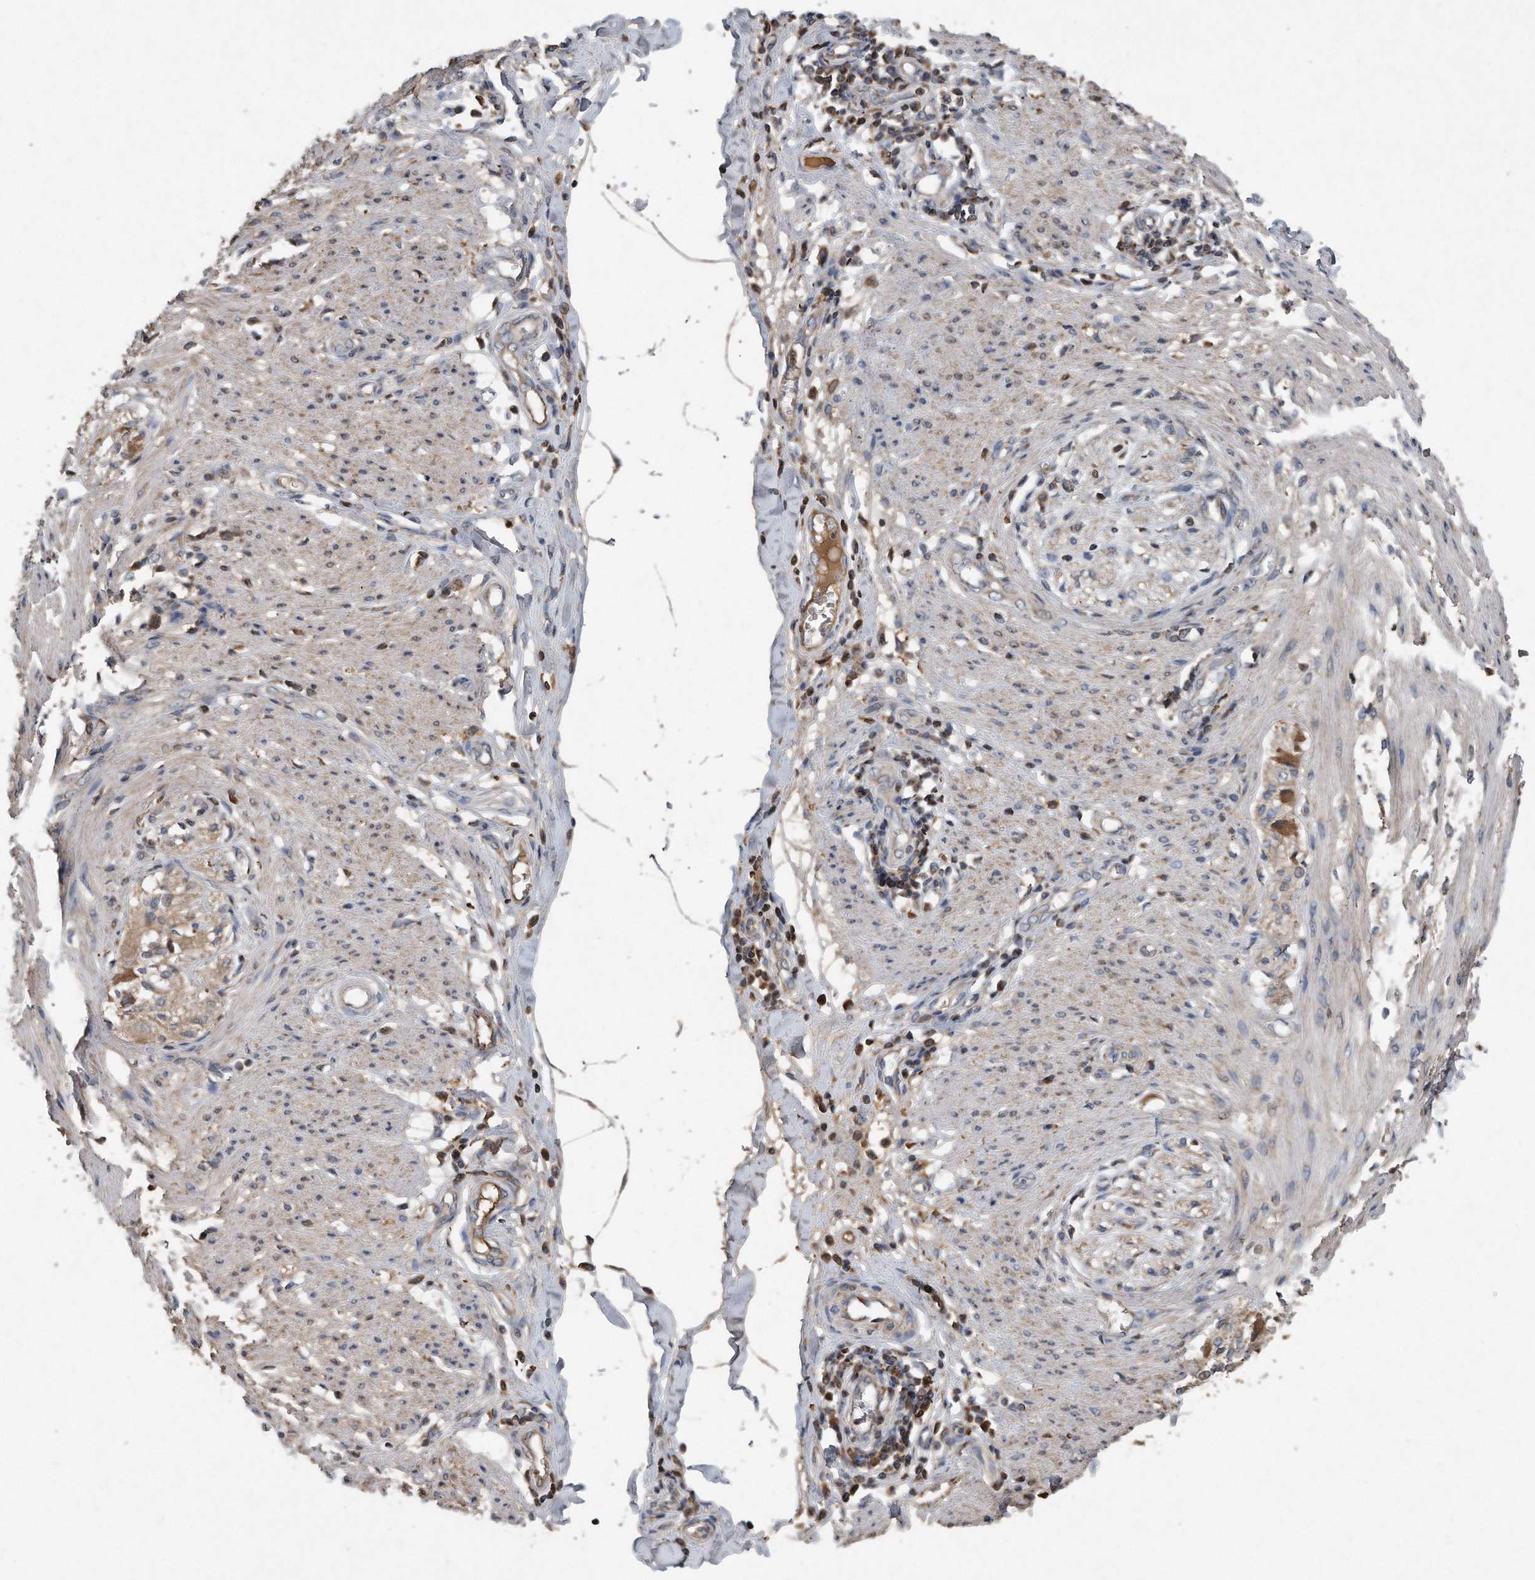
{"staining": {"intensity": "negative", "quantity": "none", "location": "none"}, "tissue": "smooth muscle", "cell_type": "Smooth muscle cells", "image_type": "normal", "snomed": [{"axis": "morphology", "description": "Normal tissue, NOS"}, {"axis": "morphology", "description": "Adenocarcinoma, NOS"}, {"axis": "topography", "description": "Colon"}, {"axis": "topography", "description": "Peripheral nerve tissue"}], "caption": "Immunohistochemical staining of normal human smooth muscle exhibits no significant expression in smooth muscle cells. The staining was performed using DAB (3,3'-diaminobenzidine) to visualize the protein expression in brown, while the nuclei were stained in blue with hematoxylin (Magnification: 20x).", "gene": "SDHA", "patient": {"sex": "male", "age": 14}}